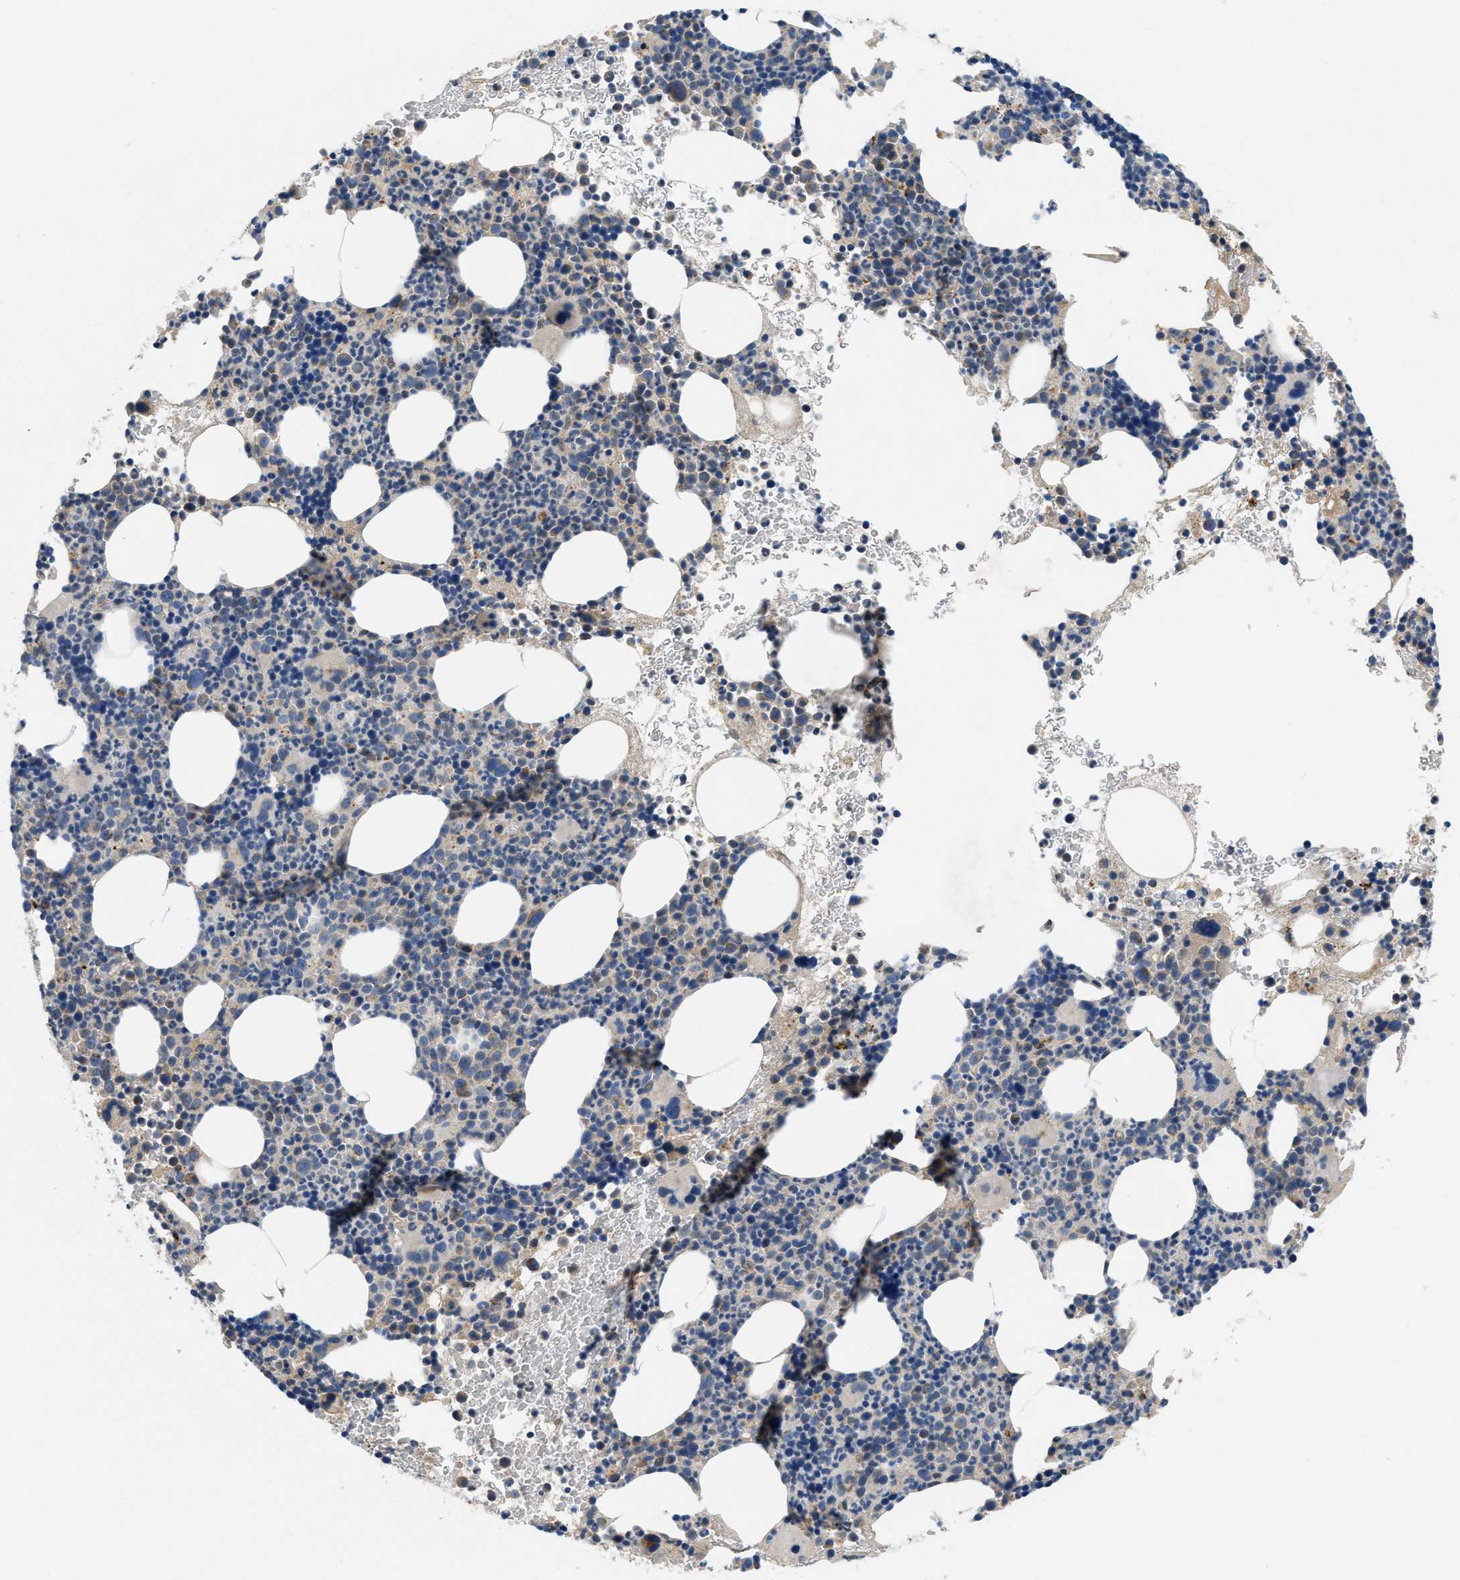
{"staining": {"intensity": "weak", "quantity": "<25%", "location": "cytoplasmic/membranous"}, "tissue": "bone marrow", "cell_type": "Hematopoietic cells", "image_type": "normal", "snomed": [{"axis": "morphology", "description": "Normal tissue, NOS"}, {"axis": "morphology", "description": "Inflammation, NOS"}, {"axis": "topography", "description": "Bone marrow"}], "caption": "A high-resolution image shows IHC staining of unremarkable bone marrow, which reveals no significant expression in hematopoietic cells. (DAB IHC with hematoxylin counter stain).", "gene": "PNKD", "patient": {"sex": "male", "age": 73}}